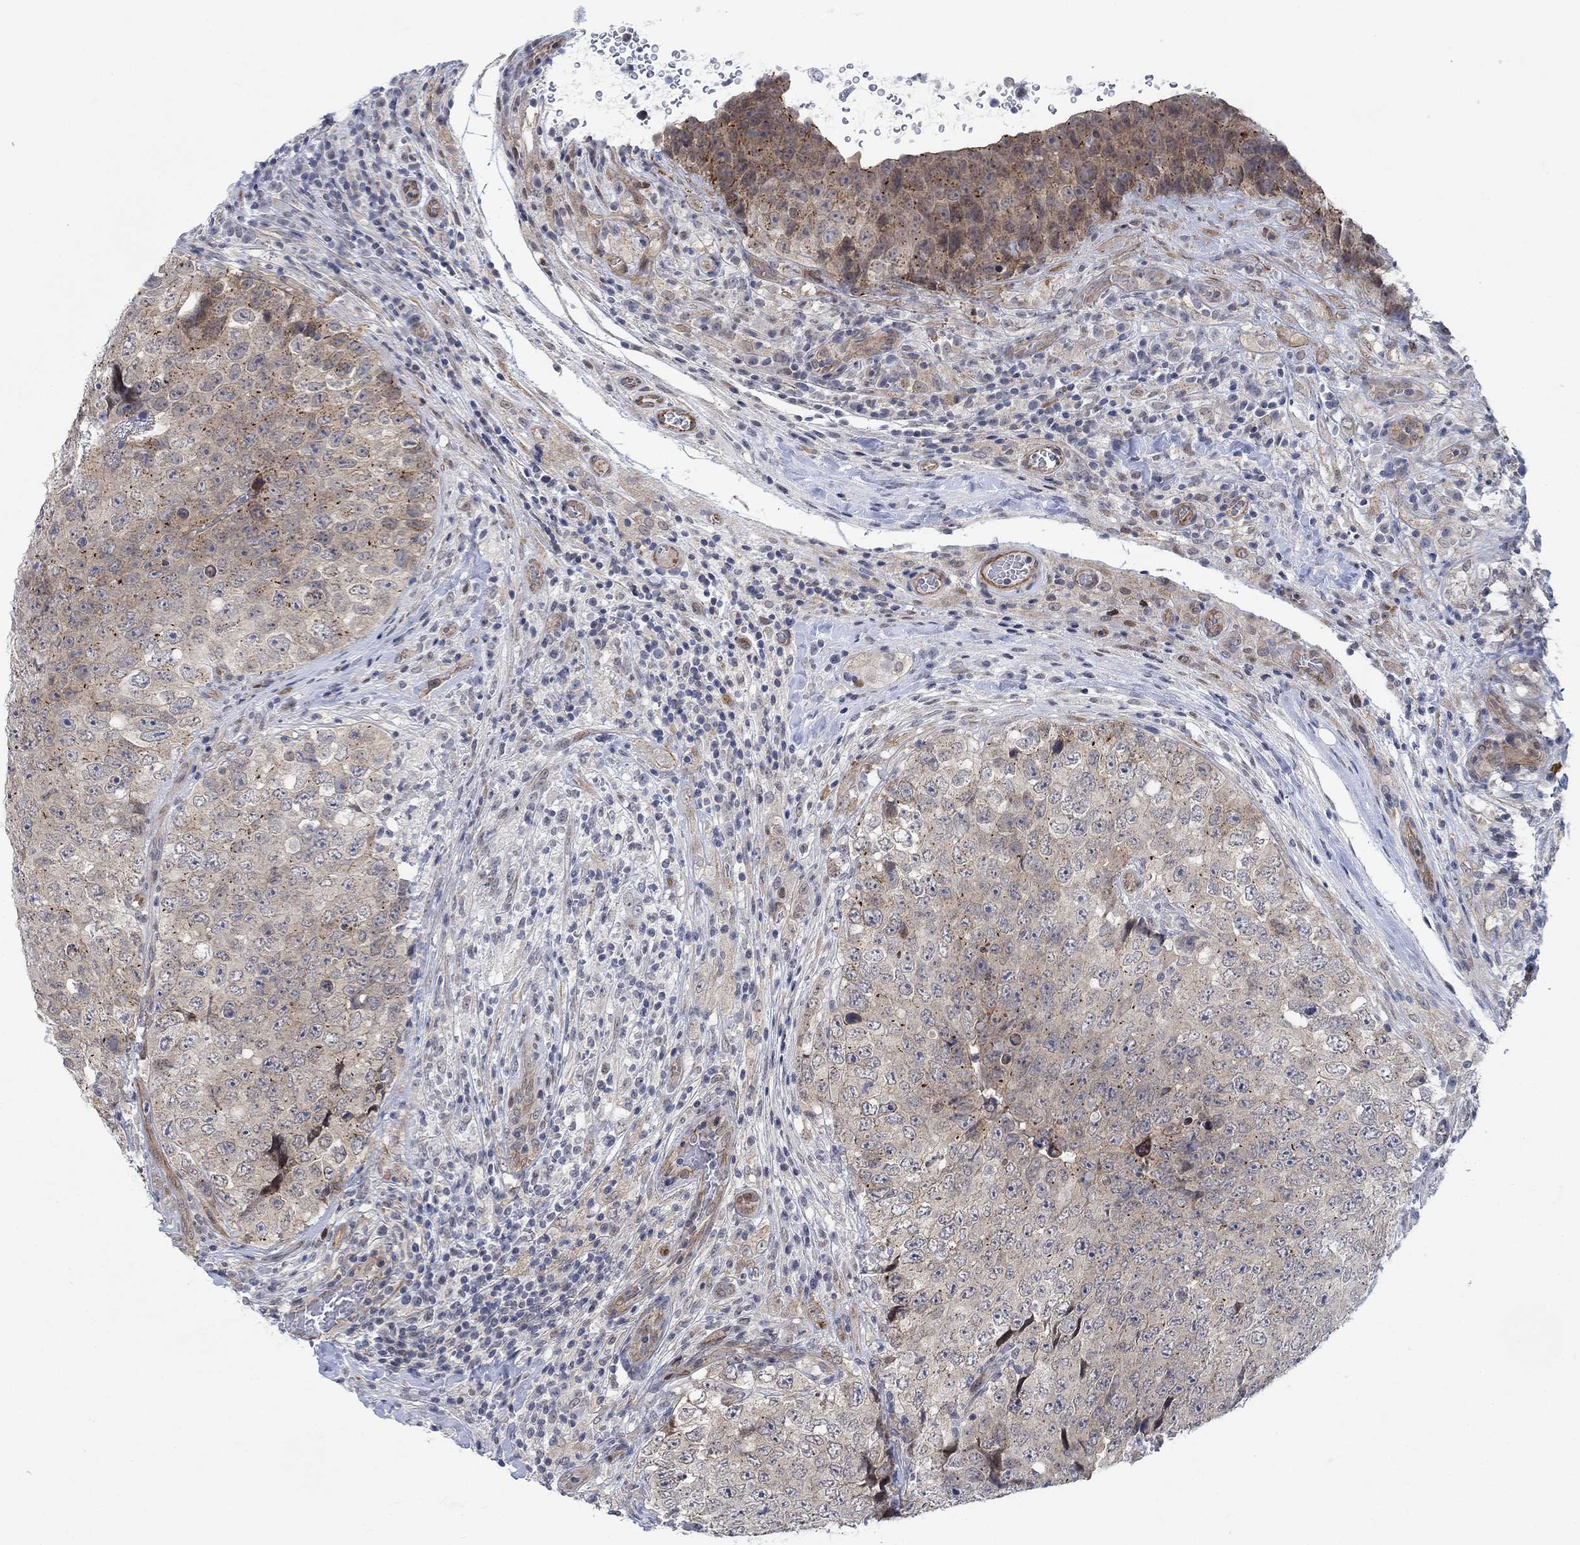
{"staining": {"intensity": "weak", "quantity": "25%-75%", "location": "cytoplasmic/membranous"}, "tissue": "testis cancer", "cell_type": "Tumor cells", "image_type": "cancer", "snomed": [{"axis": "morphology", "description": "Seminoma, NOS"}, {"axis": "topography", "description": "Testis"}], "caption": "An immunohistochemistry micrograph of neoplastic tissue is shown. Protein staining in brown labels weak cytoplasmic/membranous positivity in testis seminoma within tumor cells.", "gene": "KCNH8", "patient": {"sex": "male", "age": 34}}